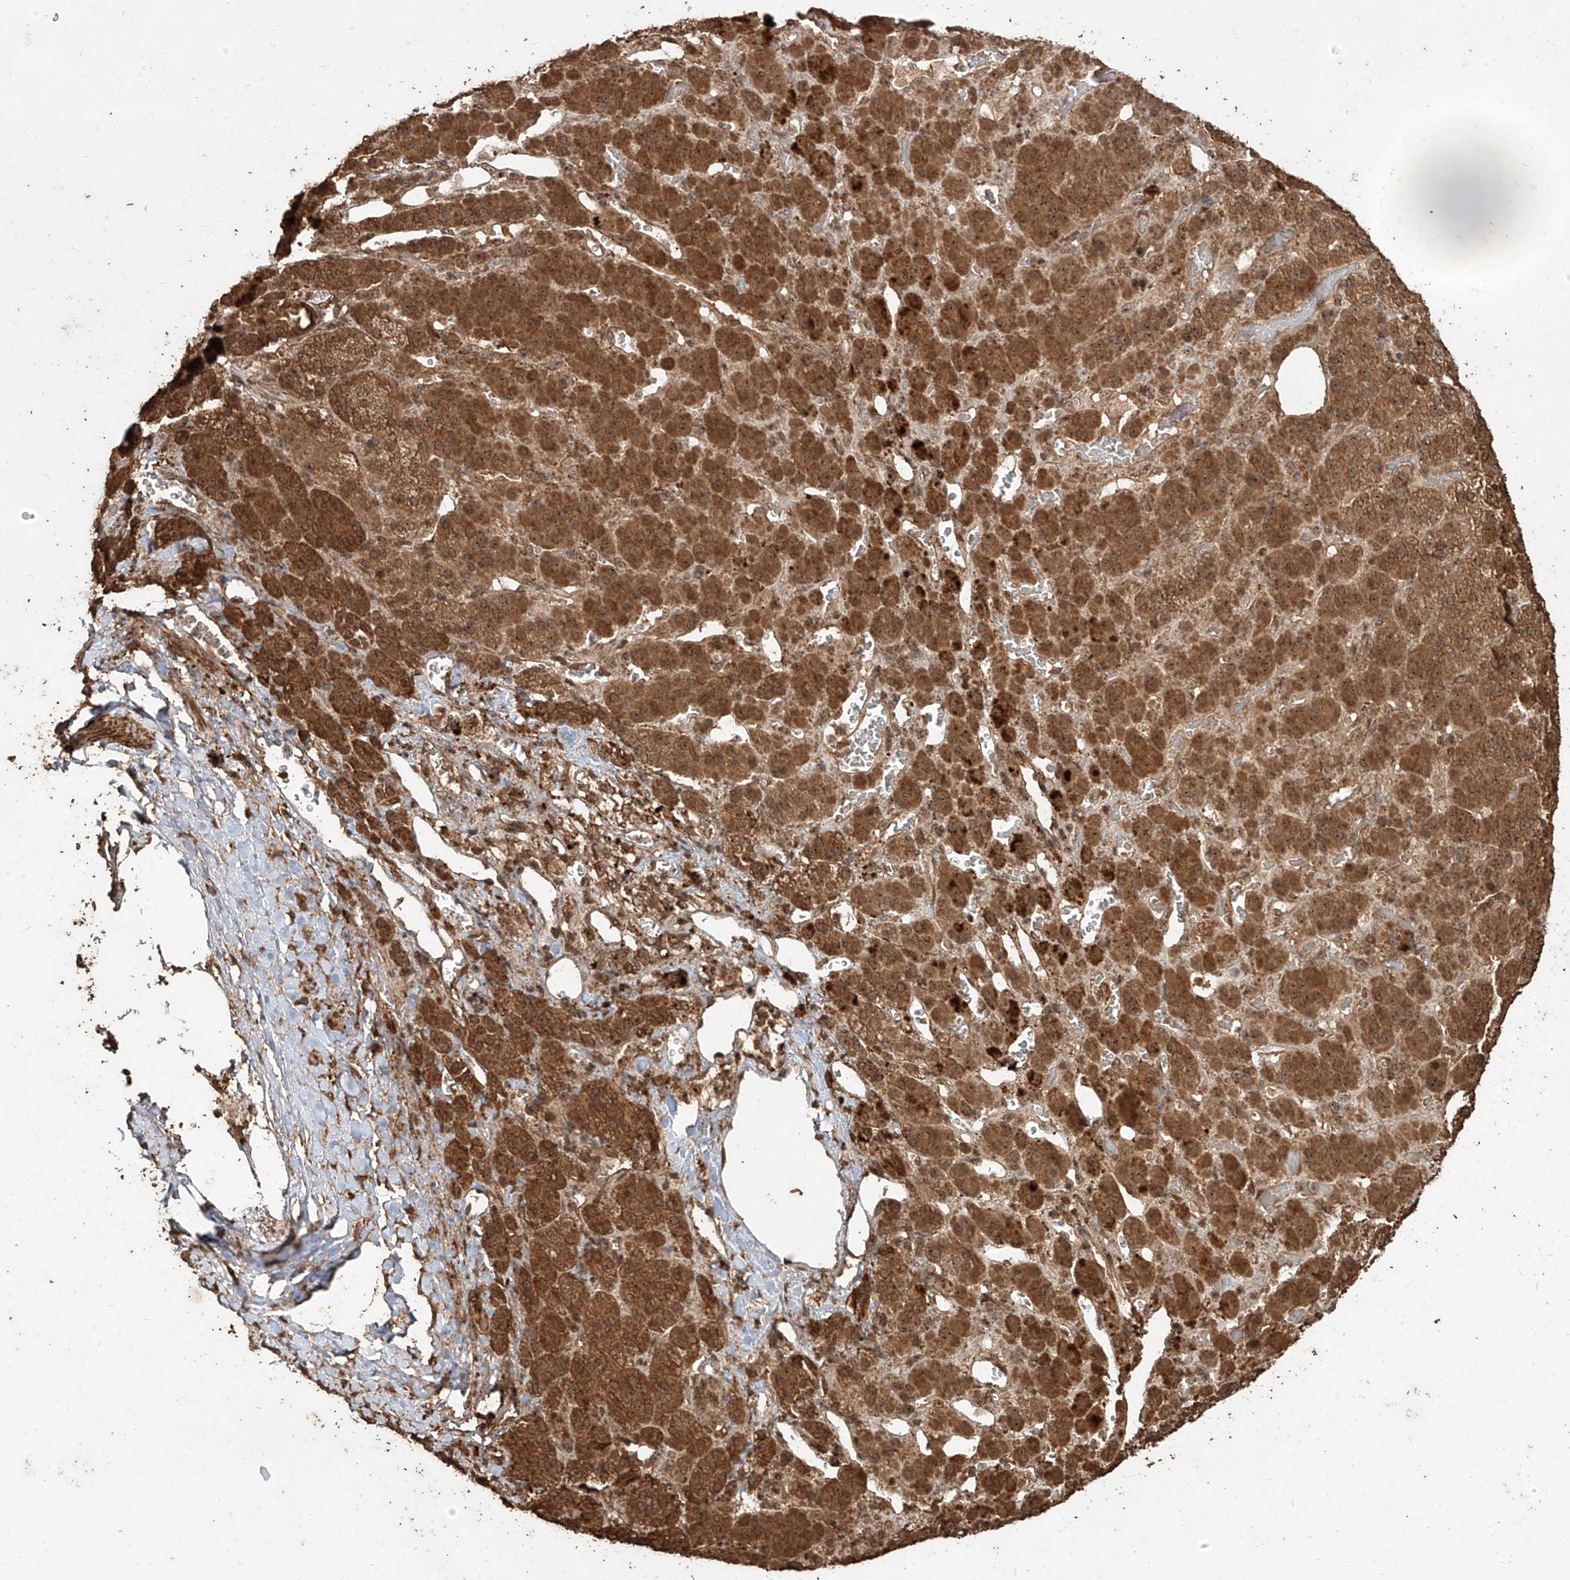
{"staining": {"intensity": "strong", "quantity": ">75%", "location": "cytoplasmic/membranous,nuclear"}, "tissue": "adrenal gland", "cell_type": "Glandular cells", "image_type": "normal", "snomed": [{"axis": "morphology", "description": "Normal tissue, NOS"}, {"axis": "topography", "description": "Adrenal gland"}], "caption": "Benign adrenal gland shows strong cytoplasmic/membranous,nuclear staining in about >75% of glandular cells.", "gene": "ZNF660", "patient": {"sex": "male", "age": 57}}